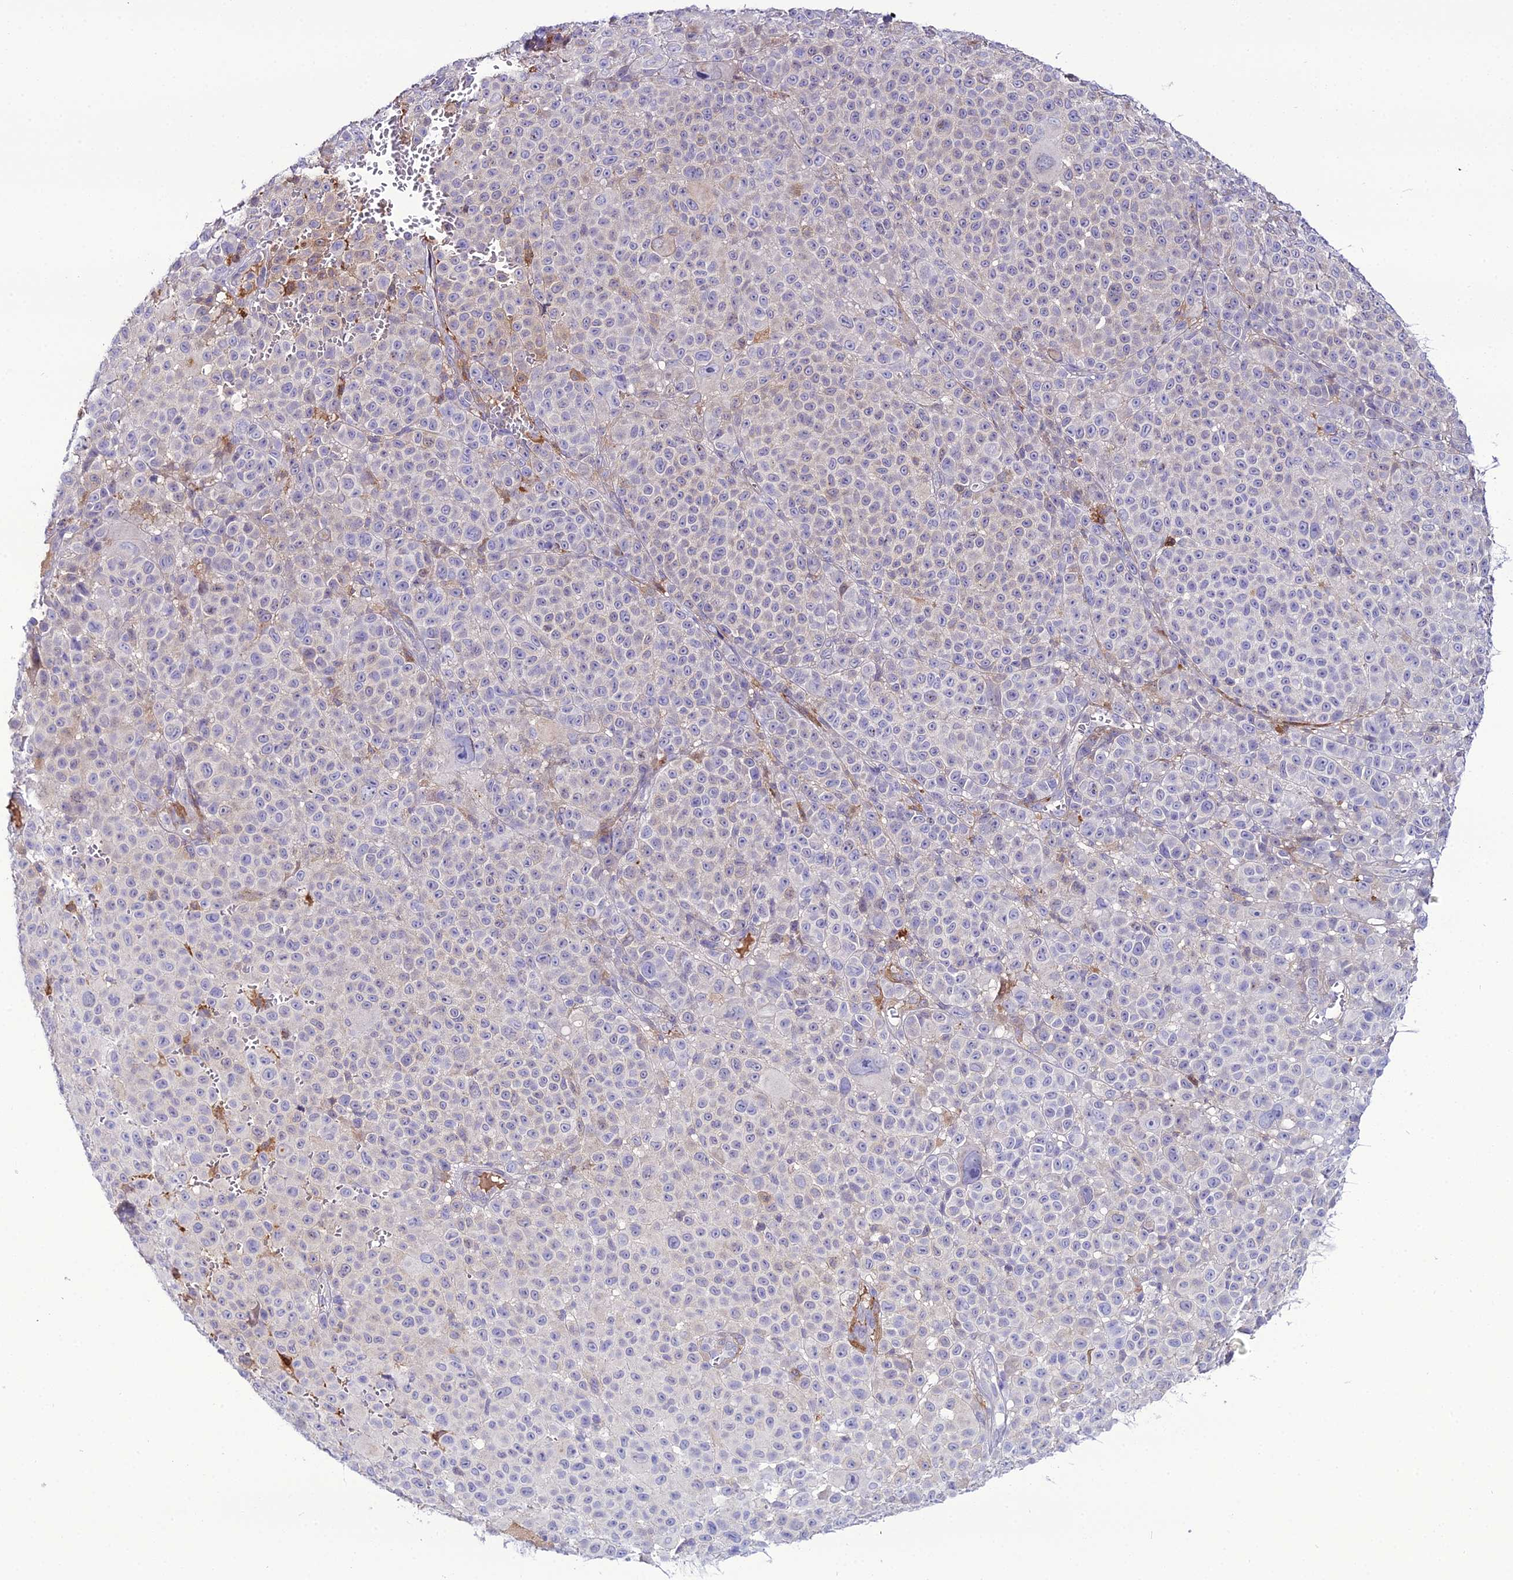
{"staining": {"intensity": "negative", "quantity": "none", "location": "none"}, "tissue": "melanoma", "cell_type": "Tumor cells", "image_type": "cancer", "snomed": [{"axis": "morphology", "description": "Malignant melanoma, NOS"}, {"axis": "topography", "description": "Skin"}], "caption": "The histopathology image shows no significant expression in tumor cells of melanoma.", "gene": "MB21D2", "patient": {"sex": "female", "age": 94}}